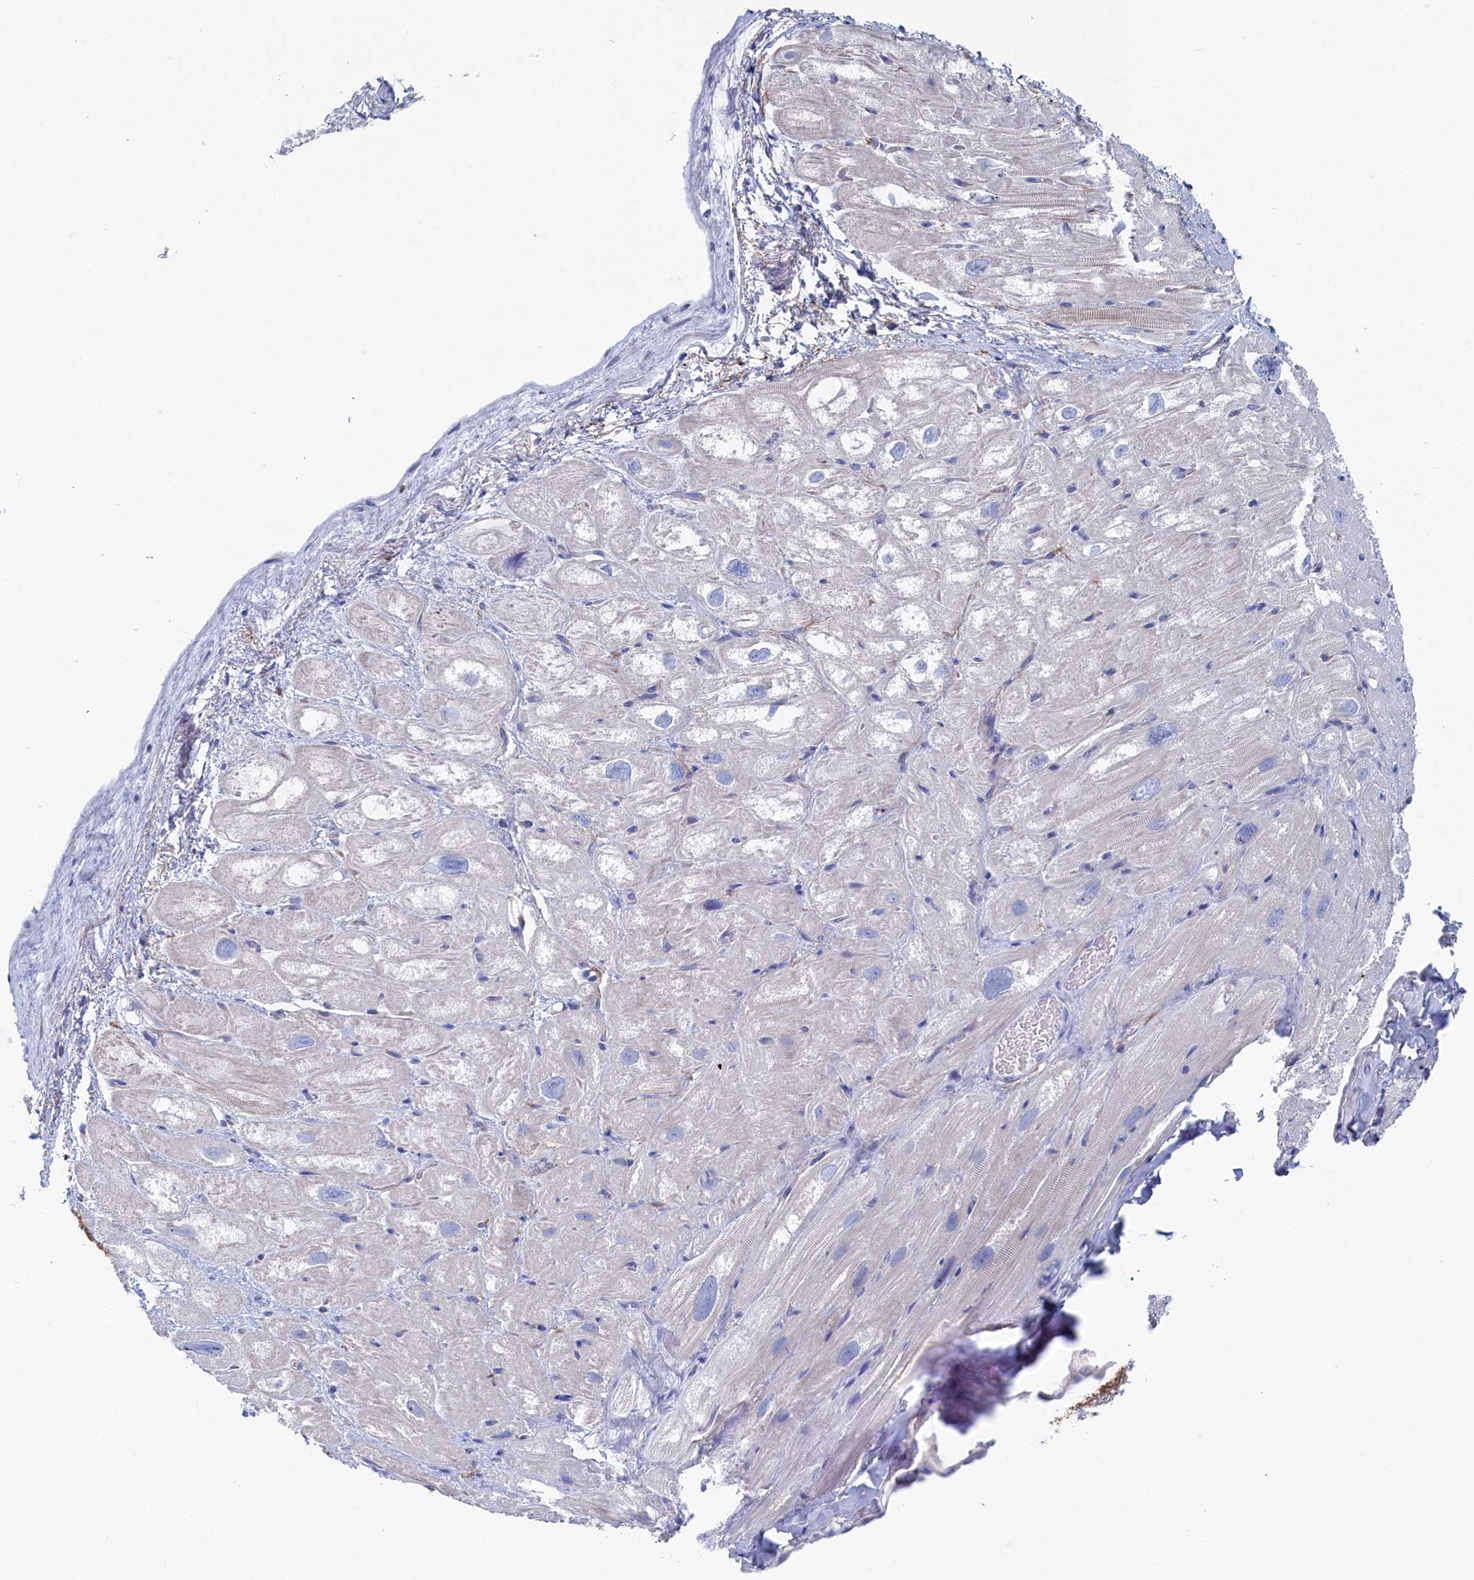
{"staining": {"intensity": "negative", "quantity": "none", "location": "none"}, "tissue": "heart muscle", "cell_type": "Cardiomyocytes", "image_type": "normal", "snomed": [{"axis": "morphology", "description": "Normal tissue, NOS"}, {"axis": "topography", "description": "Heart"}], "caption": "Image shows no significant protein staining in cardiomyocytes of benign heart muscle. Brightfield microscopy of IHC stained with DAB (brown) and hematoxylin (blue), captured at high magnification.", "gene": "TMOD2", "patient": {"sex": "male", "age": 50}}